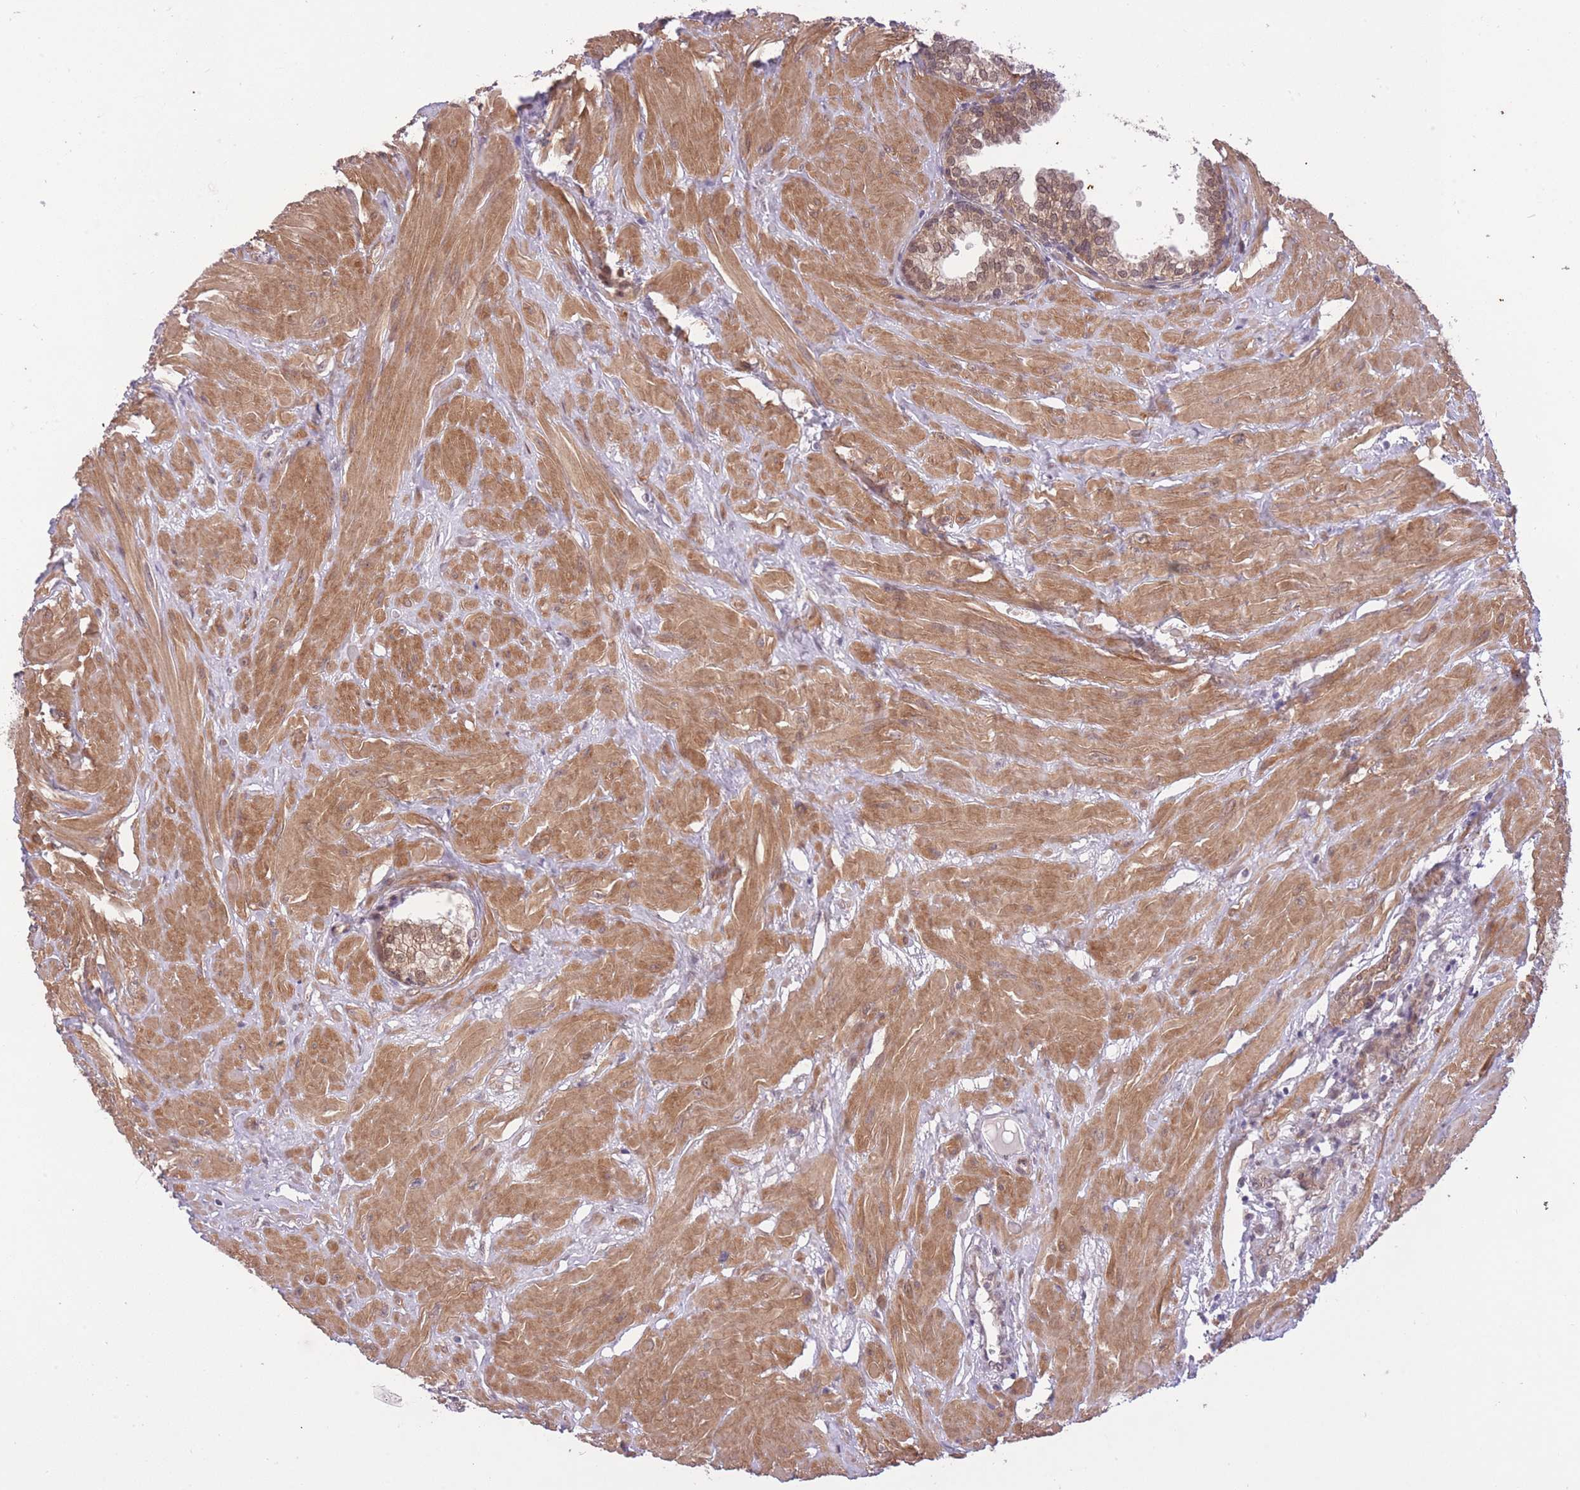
{"staining": {"intensity": "moderate", "quantity": ">75%", "location": "cytoplasmic/membranous,nuclear"}, "tissue": "prostate", "cell_type": "Glandular cells", "image_type": "normal", "snomed": [{"axis": "morphology", "description": "Normal tissue, NOS"}, {"axis": "topography", "description": "Prostate"}, {"axis": "topography", "description": "Peripheral nerve tissue"}], "caption": "This histopathology image displays immunohistochemistry (IHC) staining of normal prostate, with medium moderate cytoplasmic/membranous,nuclear staining in approximately >75% of glandular cells.", "gene": "ELOA2", "patient": {"sex": "male", "age": 55}}